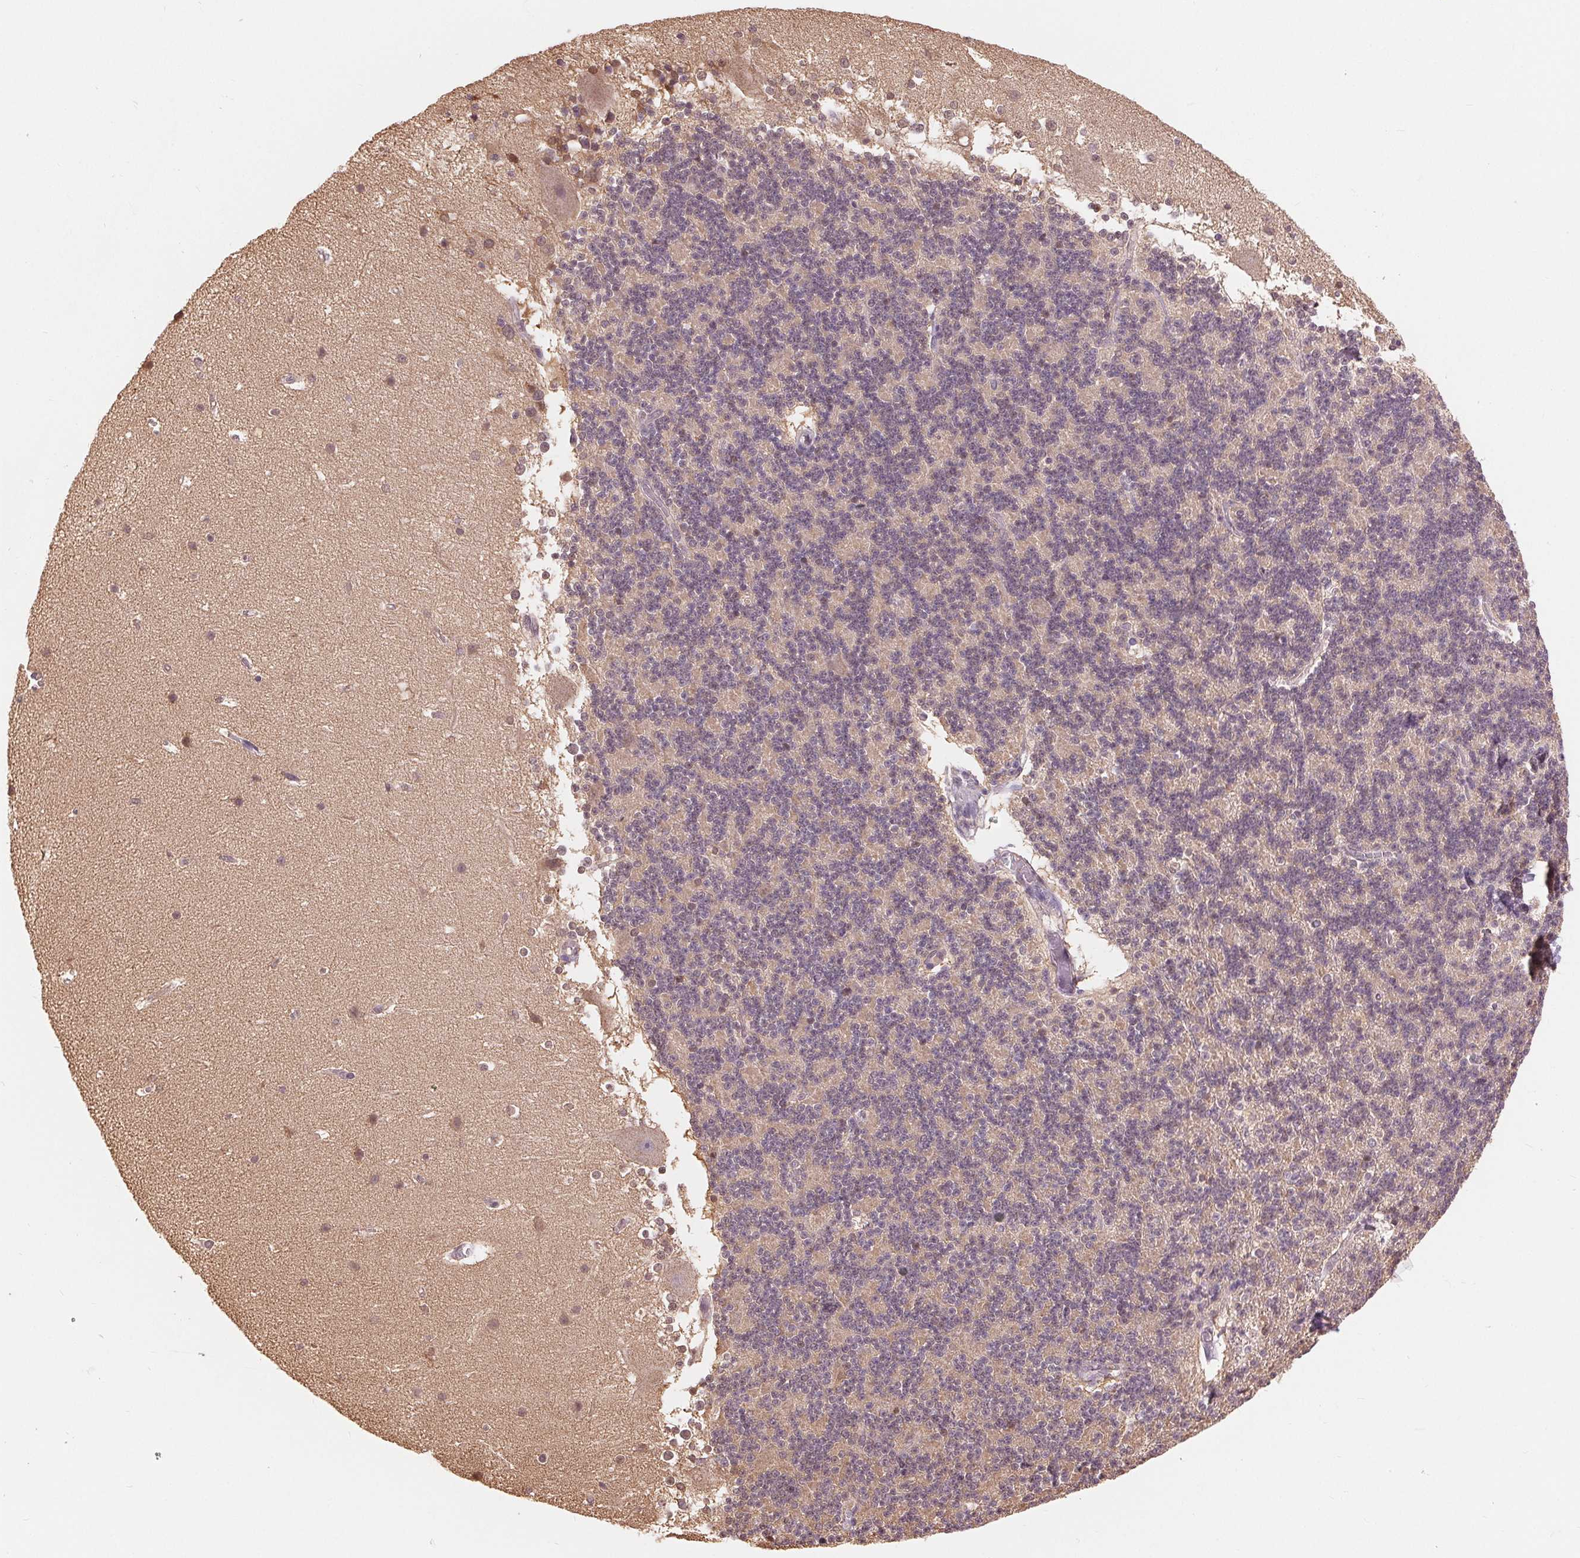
{"staining": {"intensity": "weak", "quantity": "<25%", "location": "cytoplasmic/membranous"}, "tissue": "cerebellum", "cell_type": "Cells in granular layer", "image_type": "normal", "snomed": [{"axis": "morphology", "description": "Normal tissue, NOS"}, {"axis": "topography", "description": "Cerebellum"}], "caption": "High power microscopy photomicrograph of an immunohistochemistry (IHC) photomicrograph of normal cerebellum, revealing no significant expression in cells in granular layer.", "gene": "TMEM273", "patient": {"sex": "female", "age": 19}}